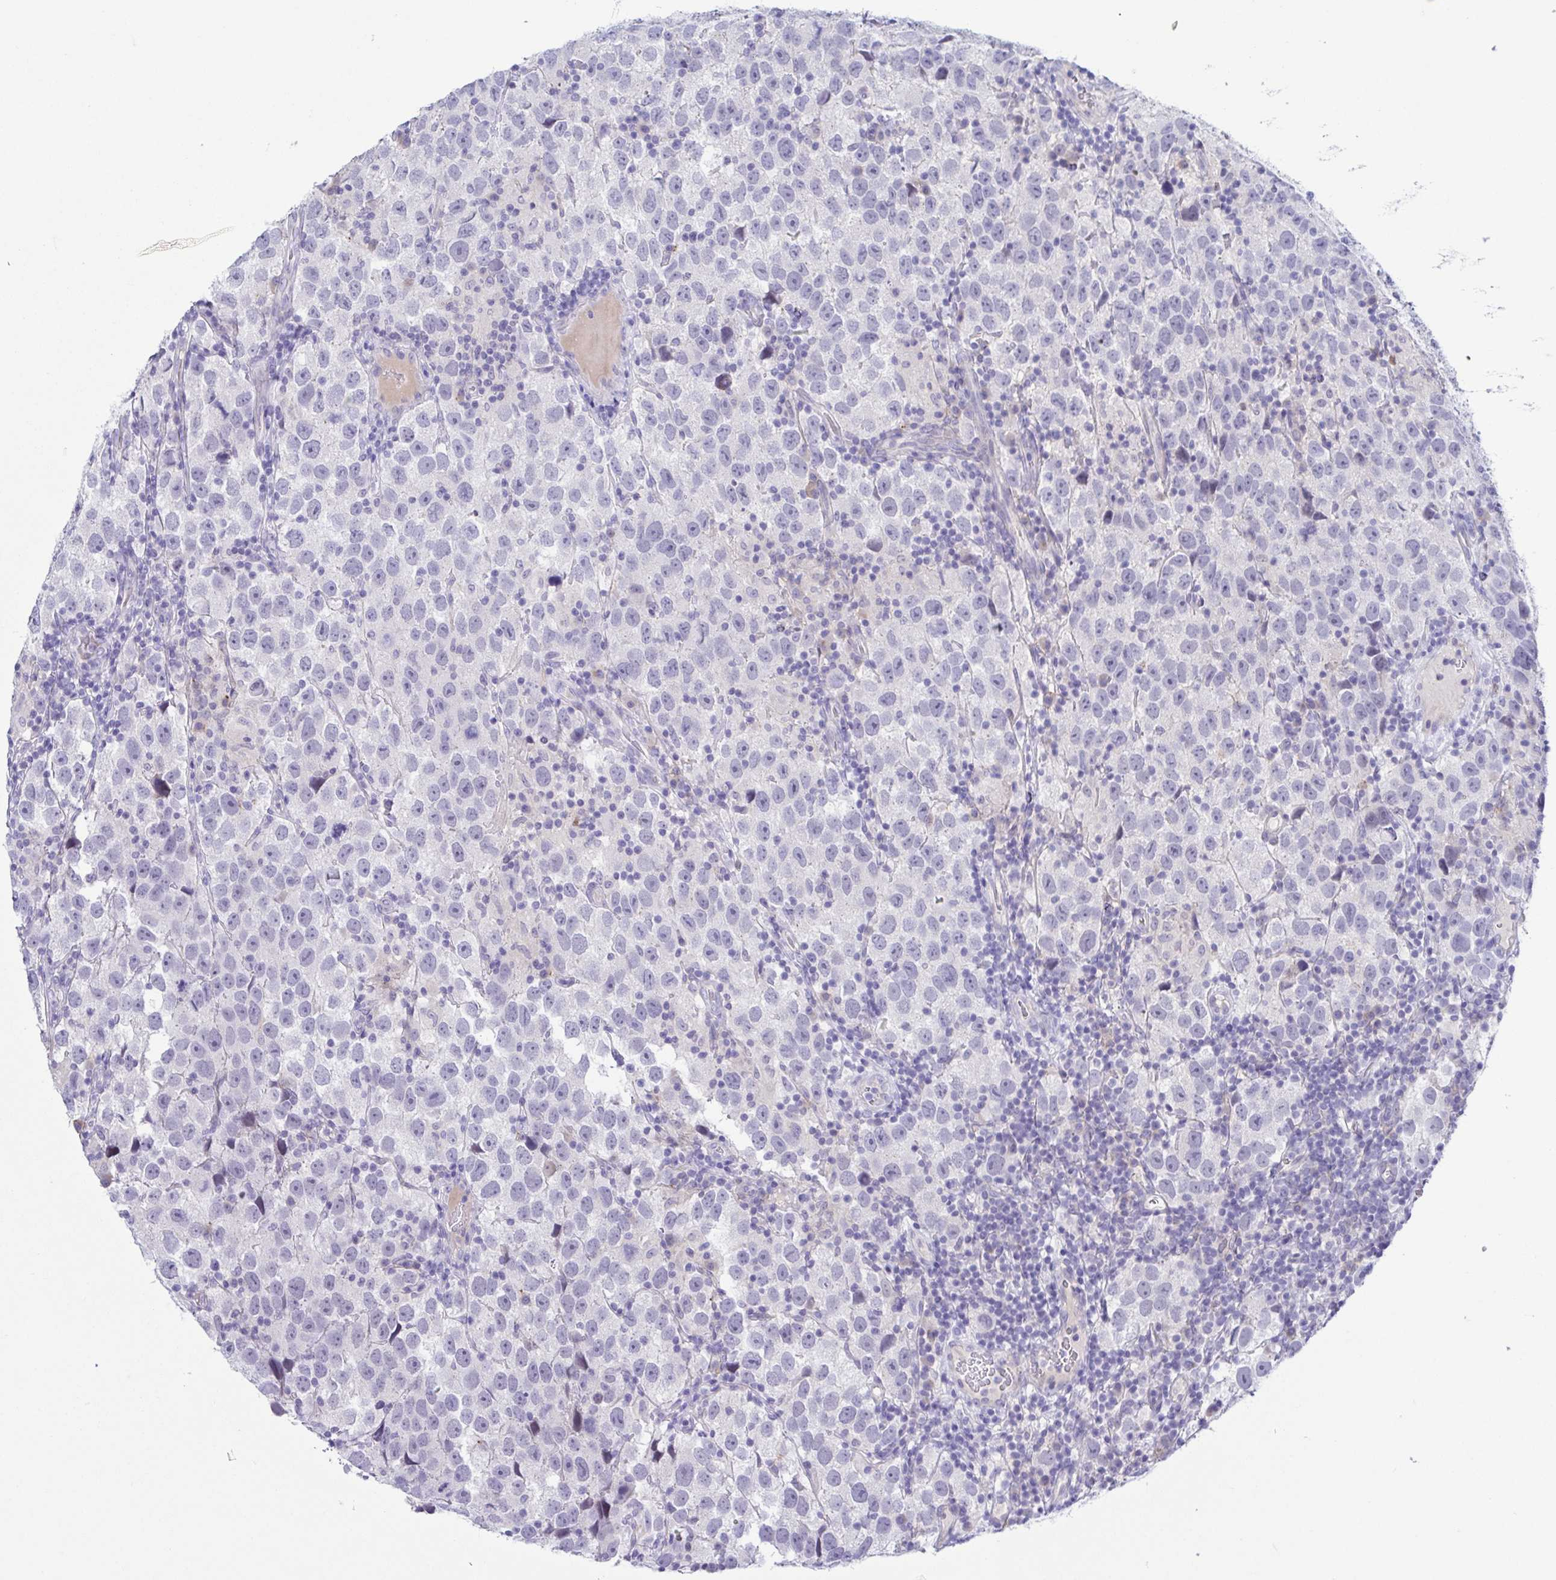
{"staining": {"intensity": "negative", "quantity": "none", "location": "none"}, "tissue": "testis cancer", "cell_type": "Tumor cells", "image_type": "cancer", "snomed": [{"axis": "morphology", "description": "Seminoma, NOS"}, {"axis": "topography", "description": "Testis"}], "caption": "This is an immunohistochemistry image of testis seminoma. There is no expression in tumor cells.", "gene": "TERT", "patient": {"sex": "male", "age": 26}}